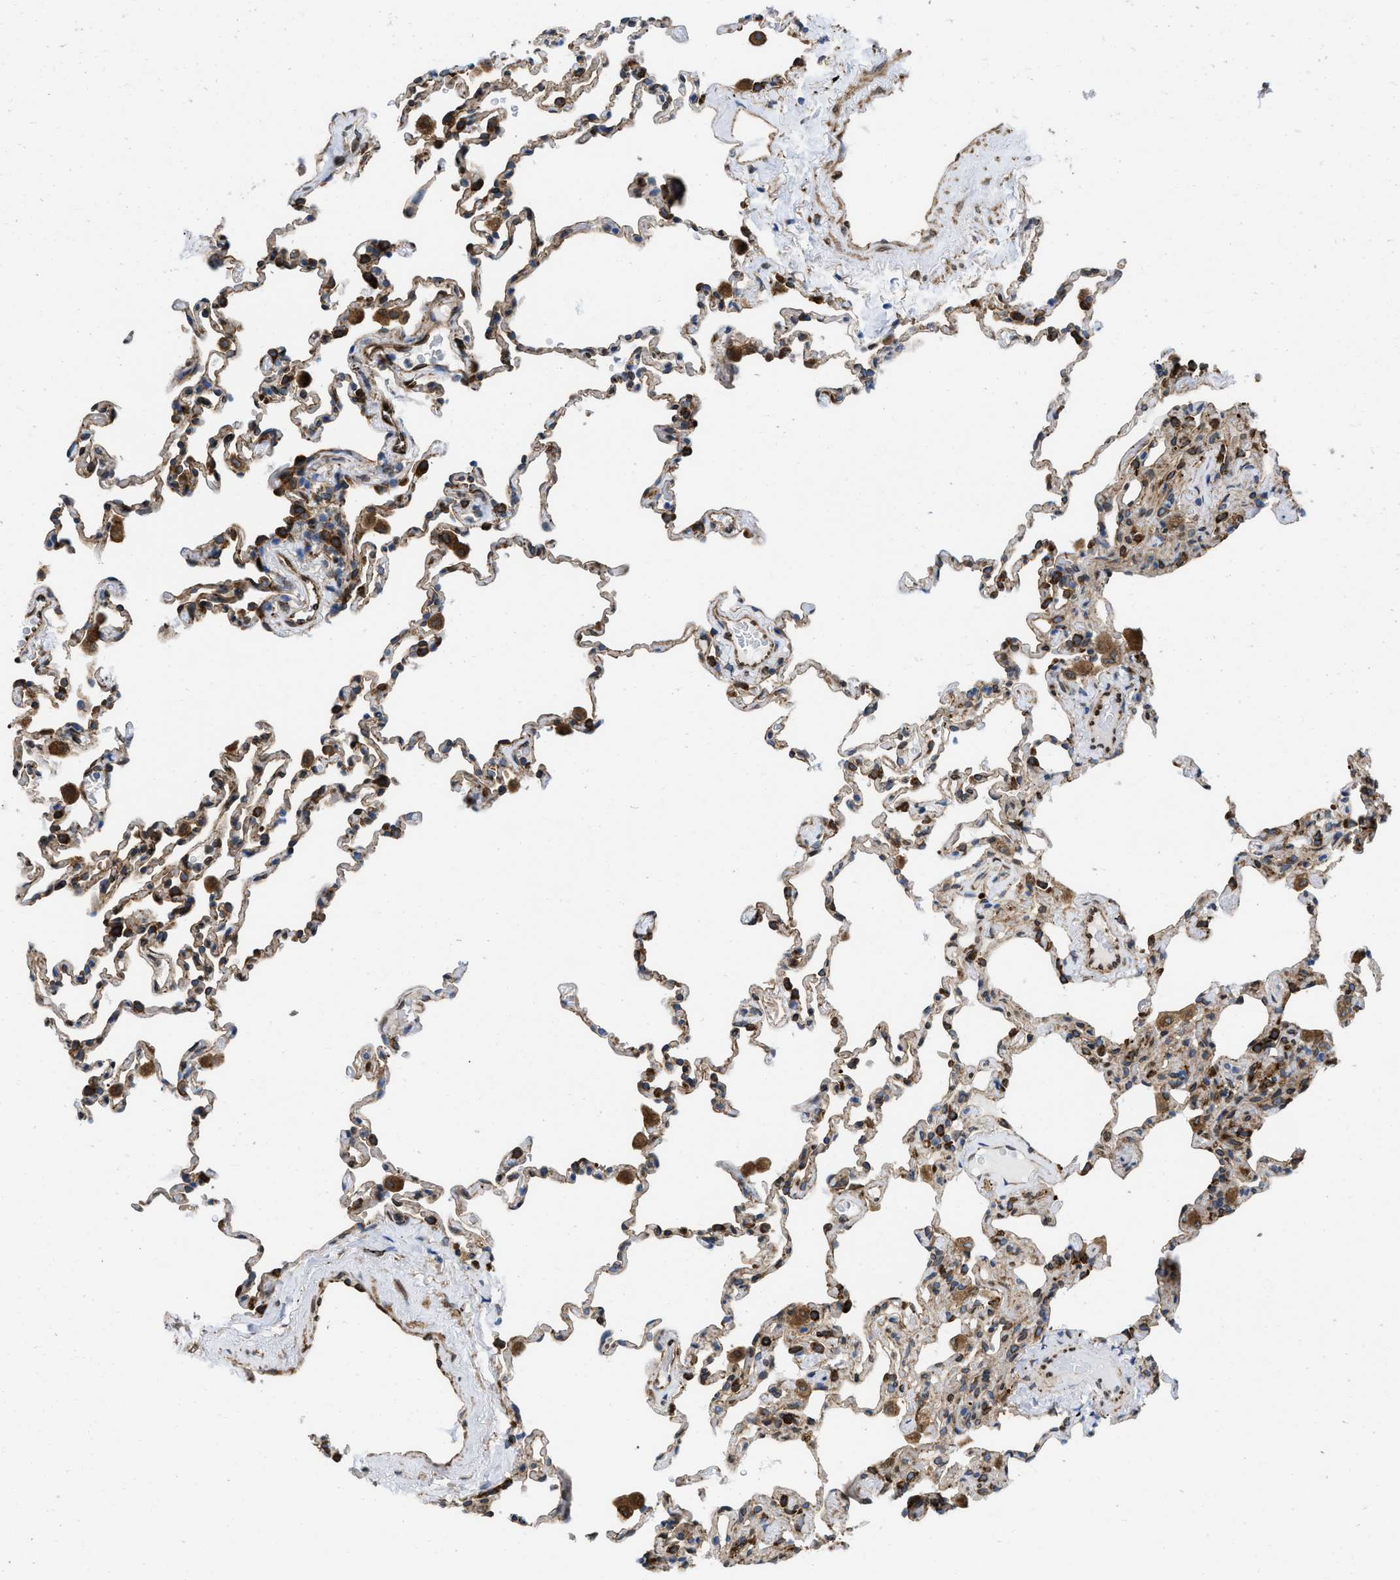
{"staining": {"intensity": "strong", "quantity": "25%-75%", "location": "cytoplasmic/membranous"}, "tissue": "lung", "cell_type": "Alveolar cells", "image_type": "normal", "snomed": [{"axis": "morphology", "description": "Normal tissue, NOS"}, {"axis": "topography", "description": "Lung"}], "caption": "The photomicrograph exhibits a brown stain indicating the presence of a protein in the cytoplasmic/membranous of alveolar cells in lung. (DAB = brown stain, brightfield microscopy at high magnification).", "gene": "ERLIN2", "patient": {"sex": "male", "age": 59}}